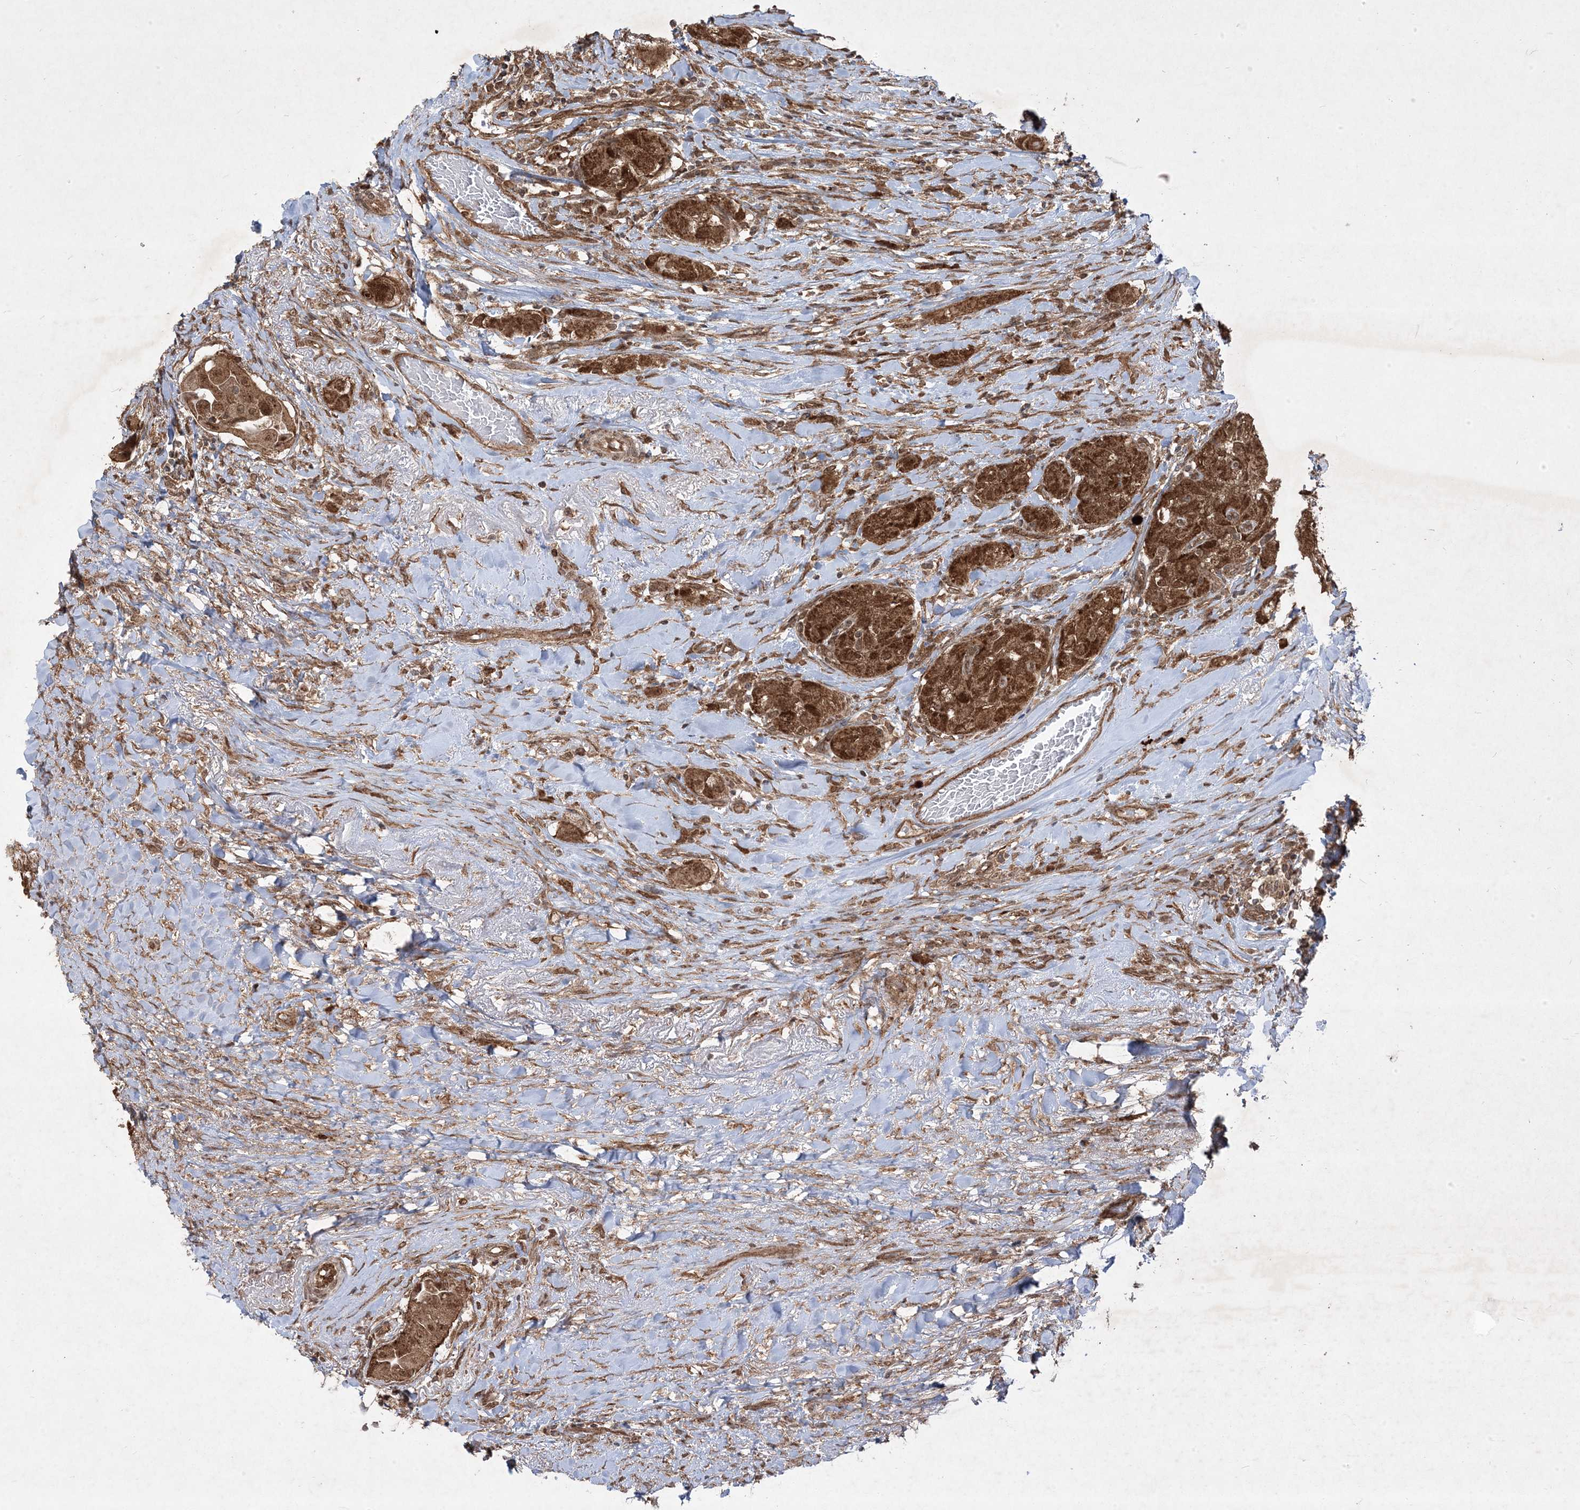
{"staining": {"intensity": "strong", "quantity": ">75%", "location": "cytoplasmic/membranous,nuclear"}, "tissue": "thyroid cancer", "cell_type": "Tumor cells", "image_type": "cancer", "snomed": [{"axis": "morphology", "description": "Papillary adenocarcinoma, NOS"}, {"axis": "topography", "description": "Thyroid gland"}], "caption": "Protein expression by immunohistochemistry reveals strong cytoplasmic/membranous and nuclear expression in about >75% of tumor cells in thyroid cancer.", "gene": "PLEKHM2", "patient": {"sex": "female", "age": 59}}